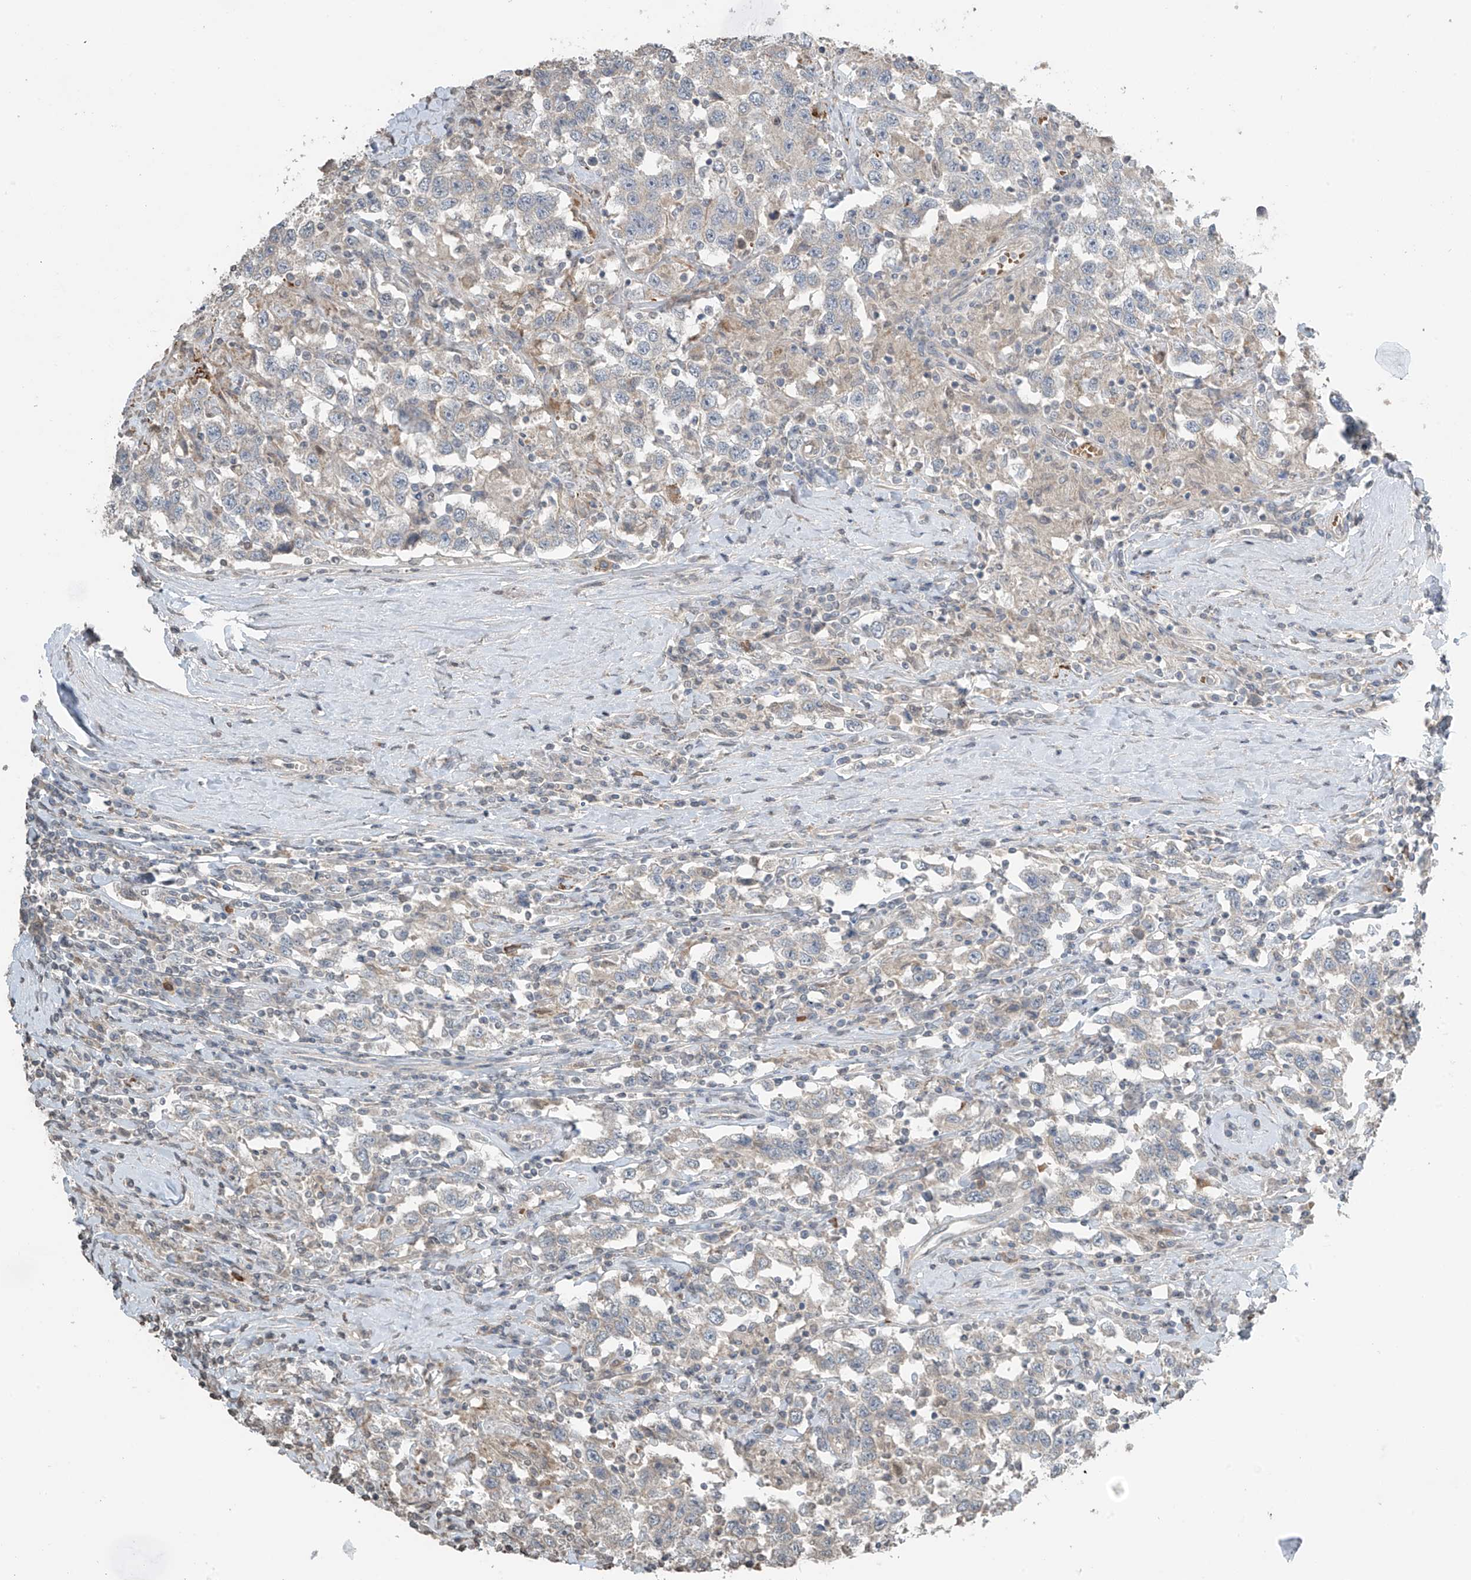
{"staining": {"intensity": "negative", "quantity": "none", "location": "none"}, "tissue": "testis cancer", "cell_type": "Tumor cells", "image_type": "cancer", "snomed": [{"axis": "morphology", "description": "Seminoma, NOS"}, {"axis": "topography", "description": "Testis"}], "caption": "Human testis cancer (seminoma) stained for a protein using immunohistochemistry displays no positivity in tumor cells.", "gene": "HOXA11", "patient": {"sex": "male", "age": 41}}